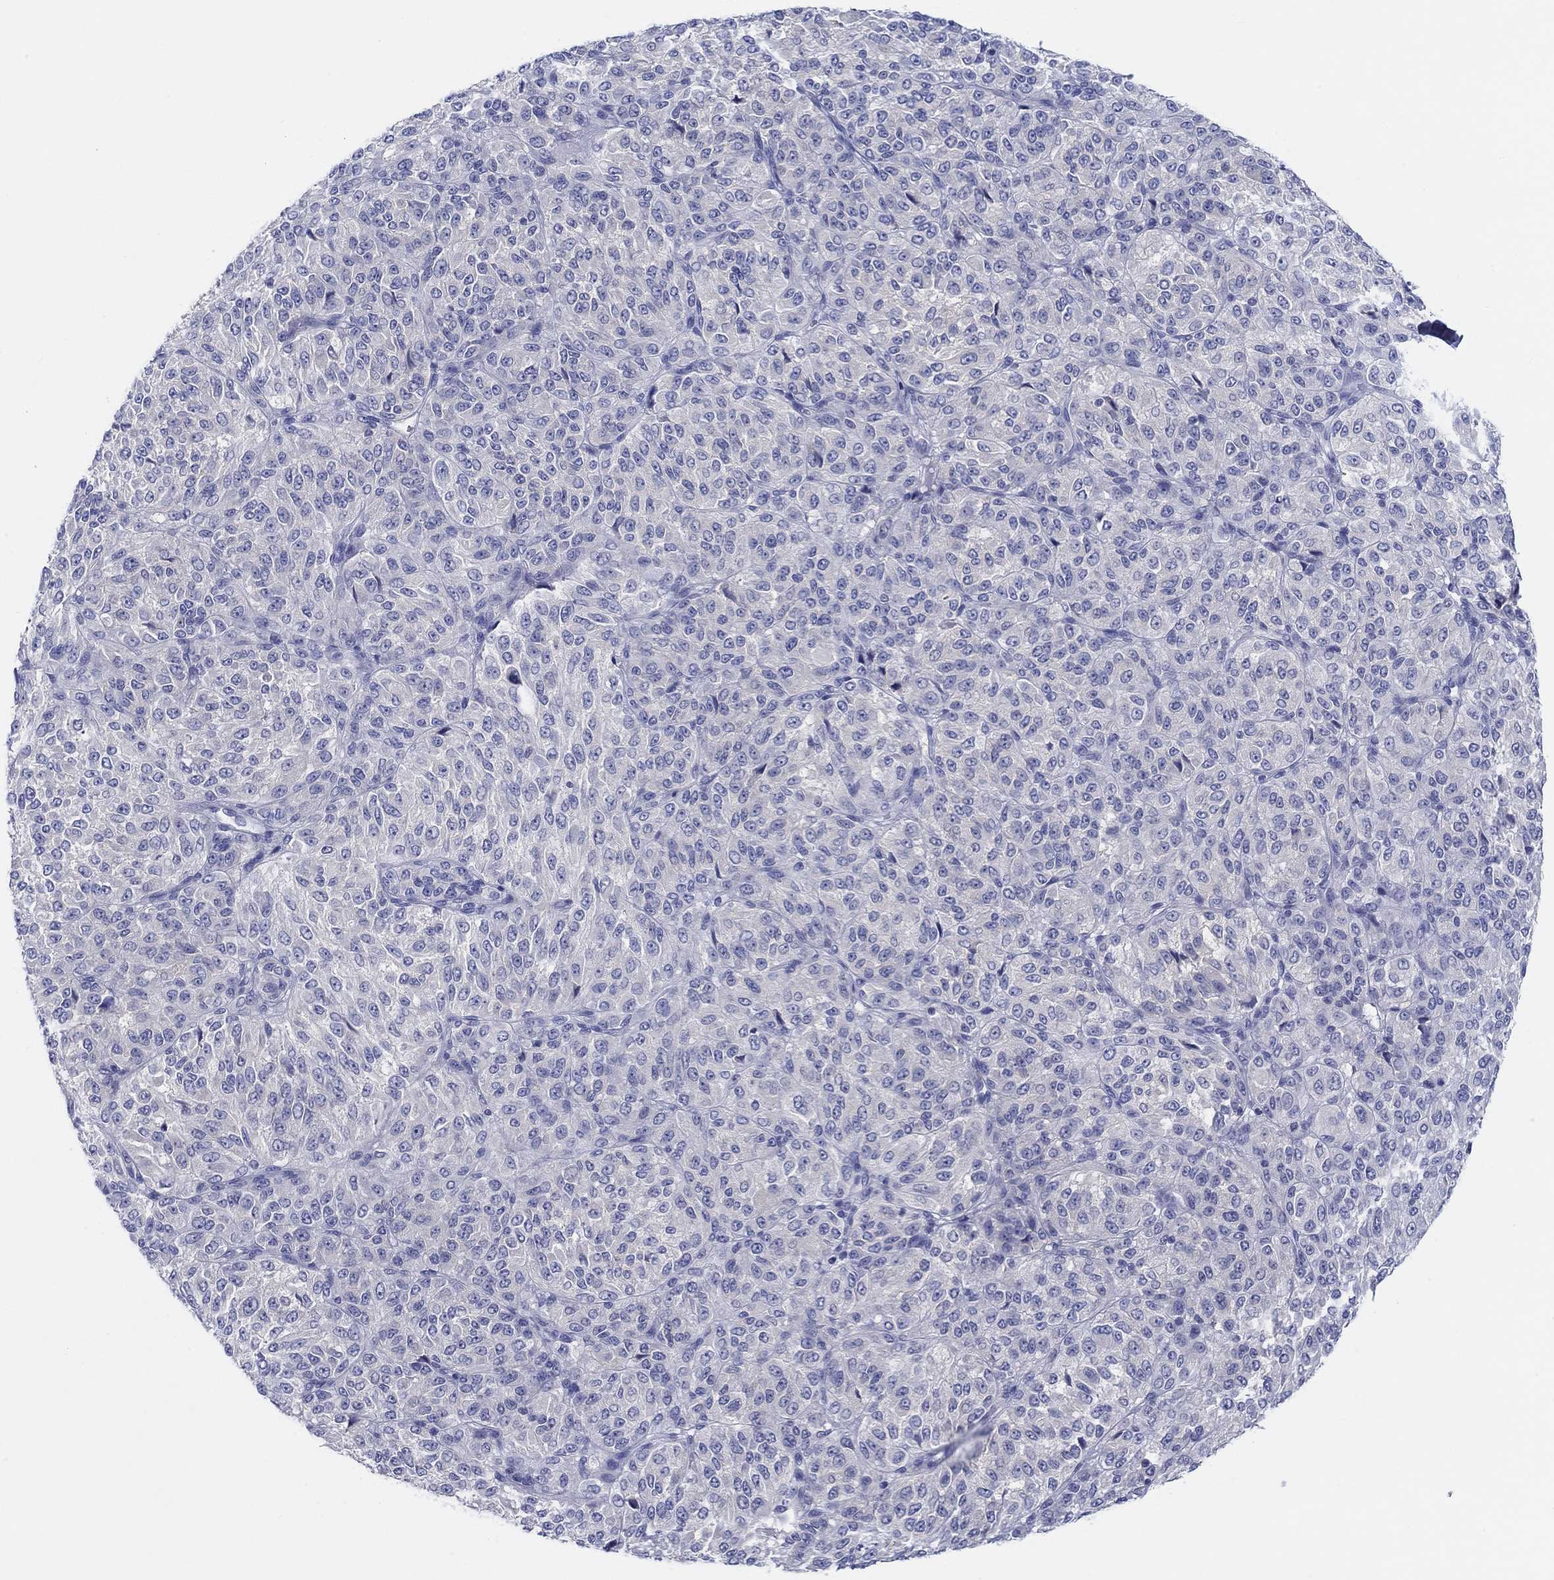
{"staining": {"intensity": "negative", "quantity": "none", "location": "none"}, "tissue": "melanoma", "cell_type": "Tumor cells", "image_type": "cancer", "snomed": [{"axis": "morphology", "description": "Malignant melanoma, Metastatic site"}, {"axis": "topography", "description": "Brain"}], "caption": "IHC of melanoma exhibits no staining in tumor cells.", "gene": "HAPLN4", "patient": {"sex": "female", "age": 56}}